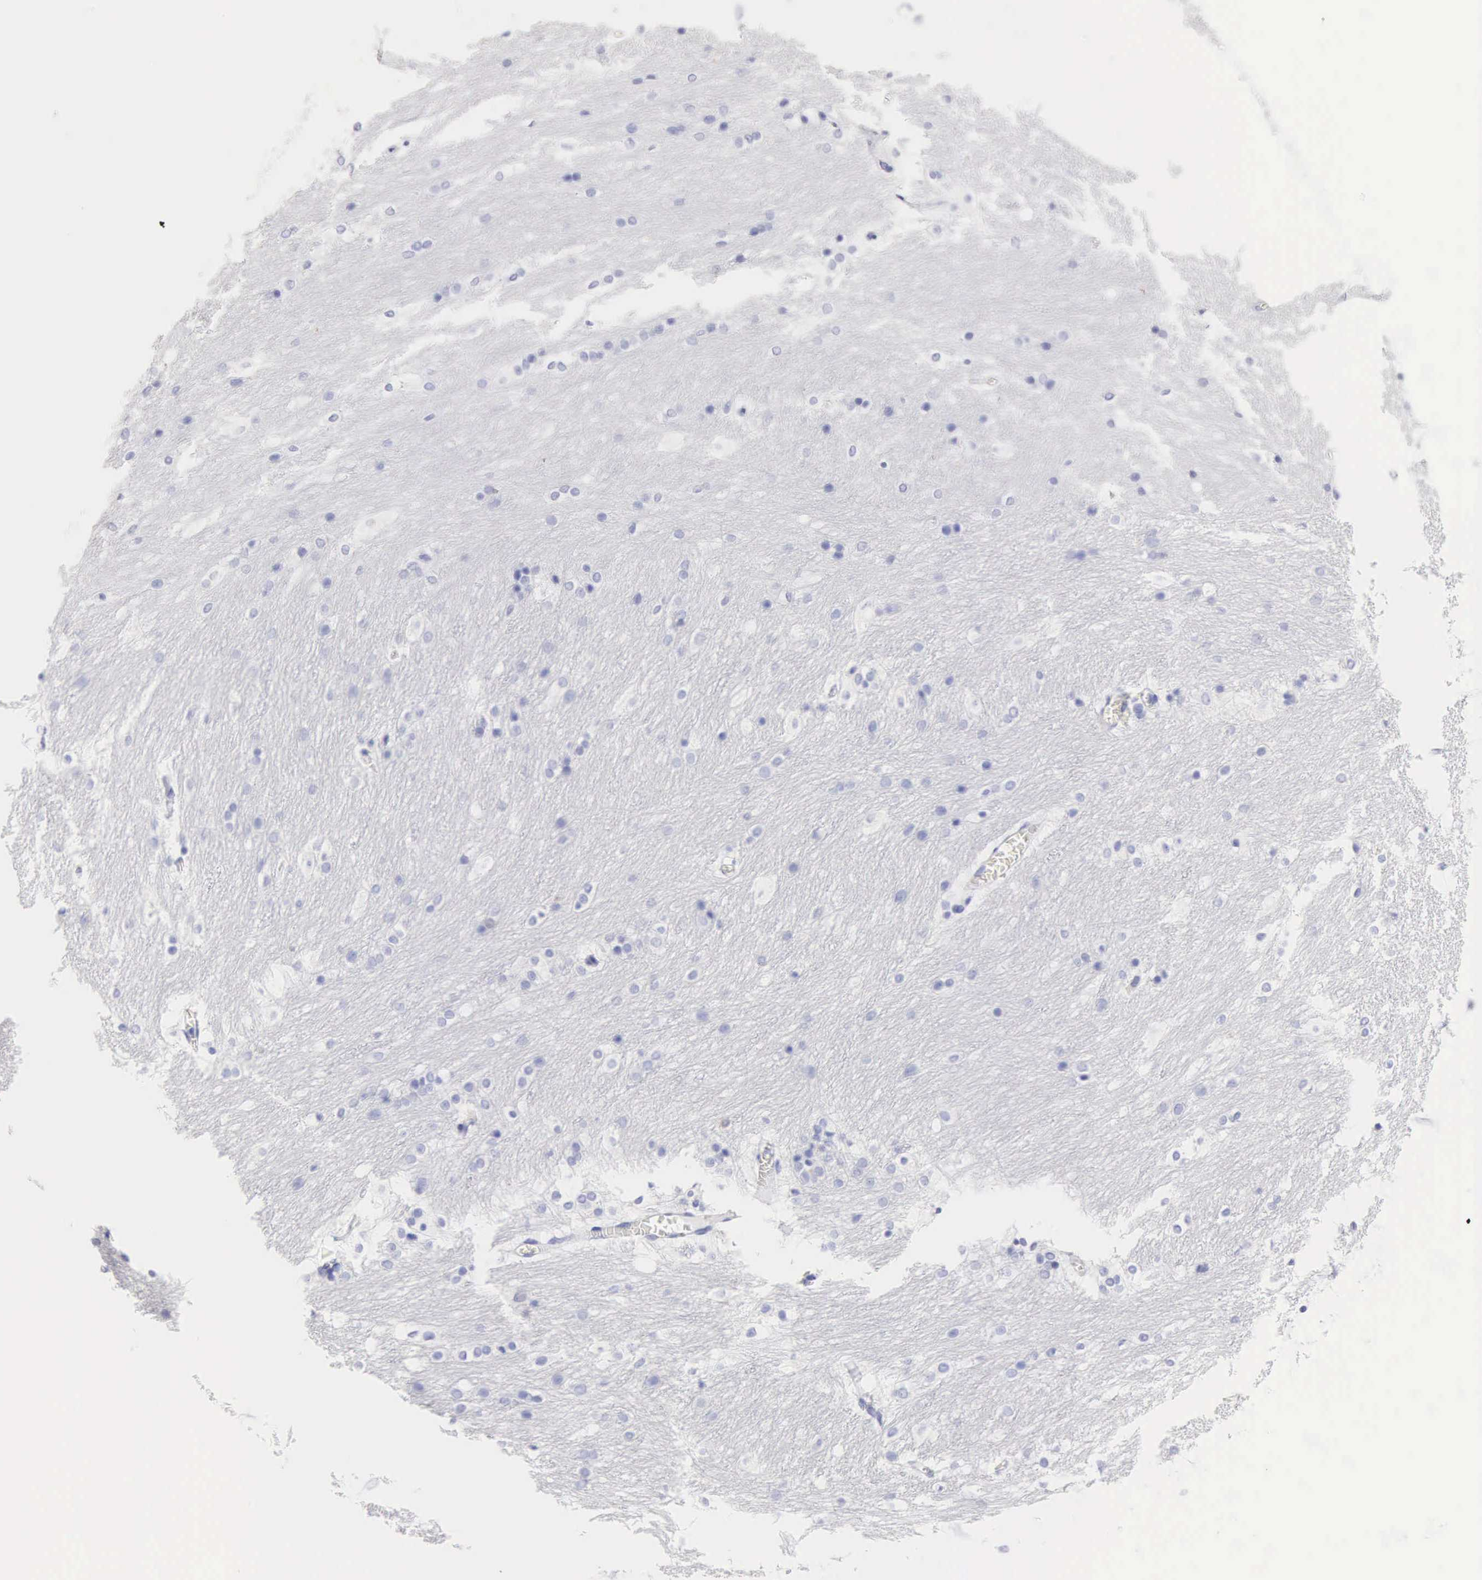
{"staining": {"intensity": "negative", "quantity": "none", "location": "none"}, "tissue": "caudate", "cell_type": "Glial cells", "image_type": "normal", "snomed": [{"axis": "morphology", "description": "Normal tissue, NOS"}, {"axis": "topography", "description": "Lateral ventricle wall"}], "caption": "IHC histopathology image of unremarkable caudate: human caudate stained with DAB (3,3'-diaminobenzidine) exhibits no significant protein positivity in glial cells.", "gene": "CDKN2A", "patient": {"sex": "female", "age": 19}}